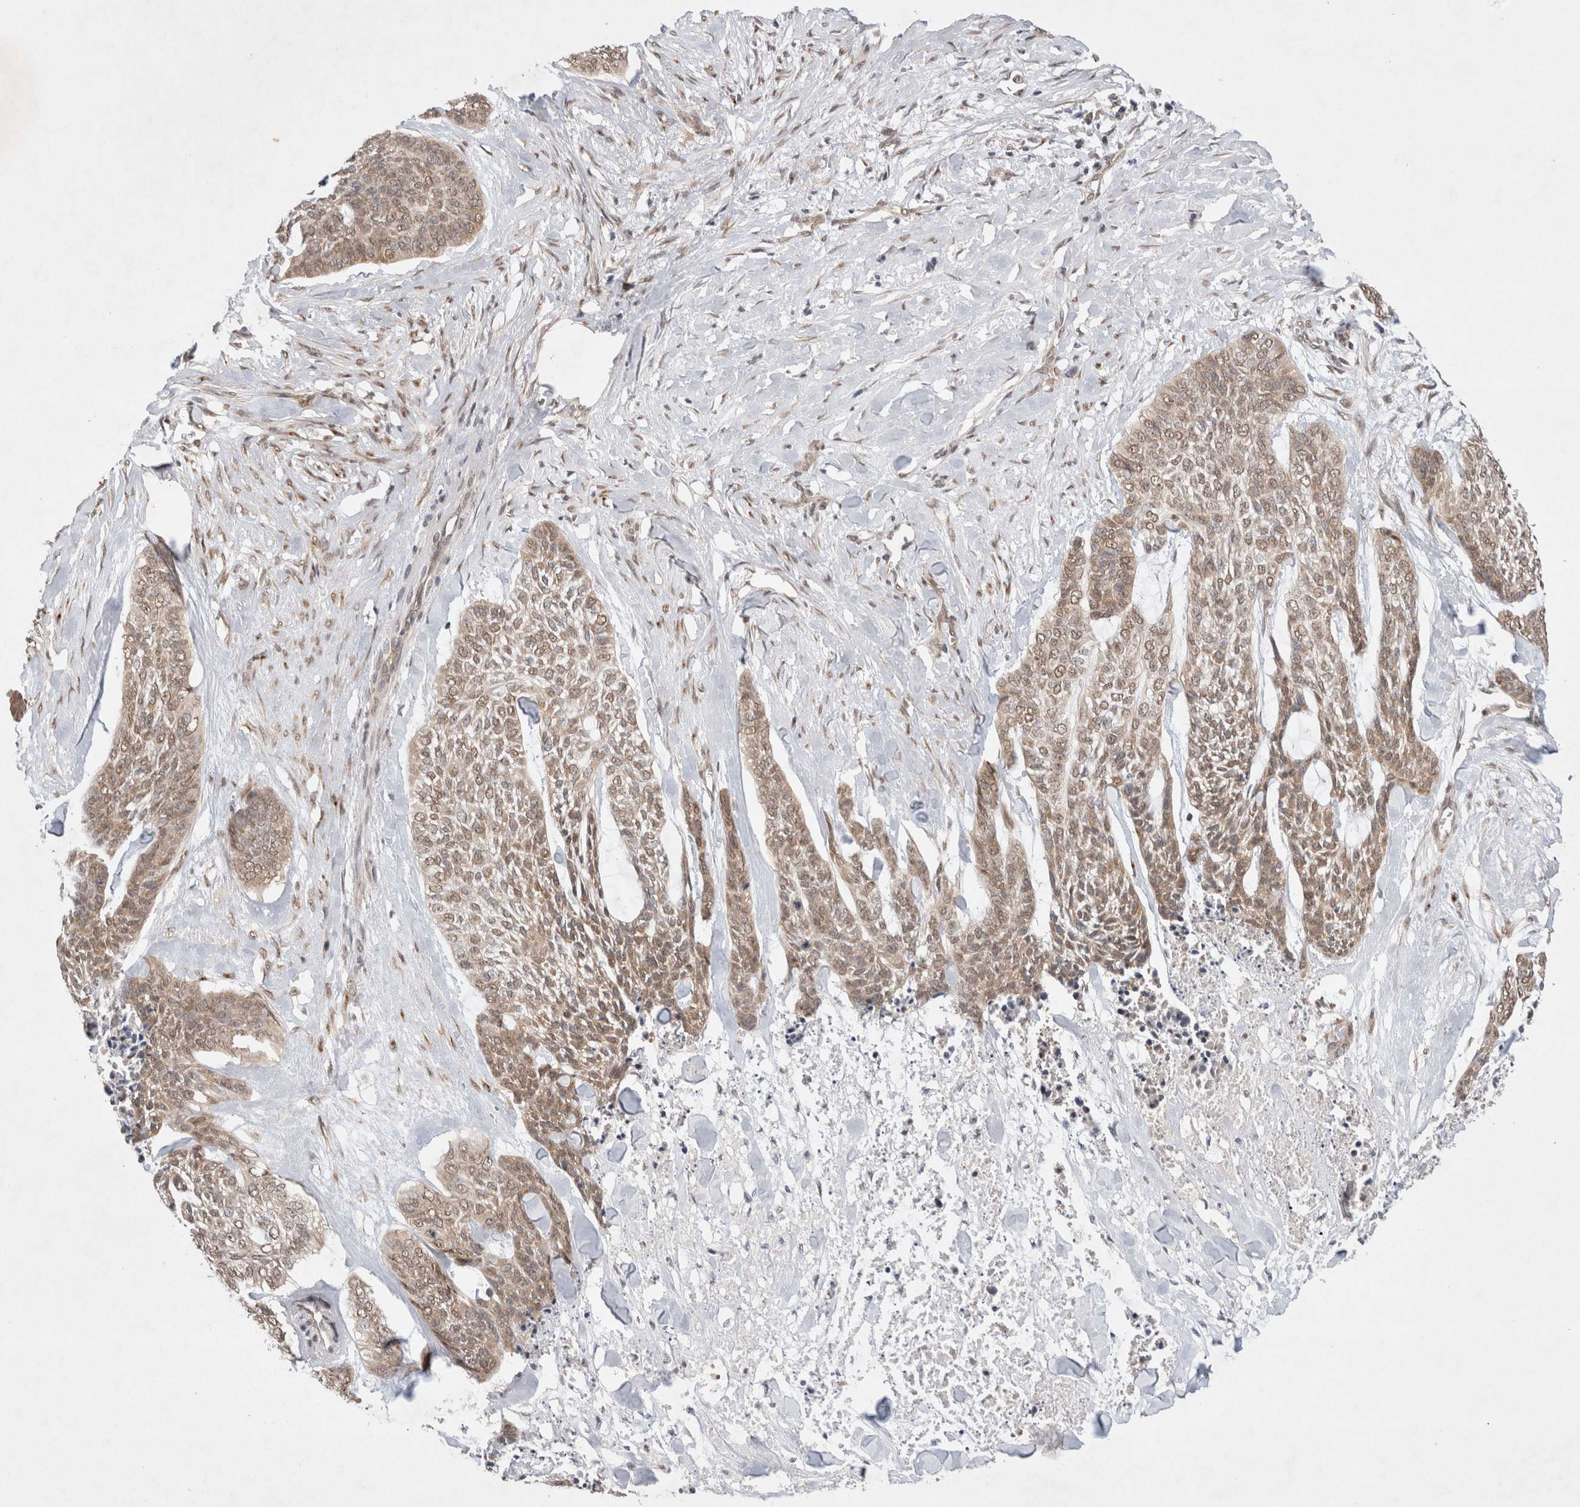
{"staining": {"intensity": "moderate", "quantity": ">75%", "location": "cytoplasmic/membranous,nuclear"}, "tissue": "skin cancer", "cell_type": "Tumor cells", "image_type": "cancer", "snomed": [{"axis": "morphology", "description": "Basal cell carcinoma"}, {"axis": "topography", "description": "Skin"}], "caption": "Brown immunohistochemical staining in human skin cancer (basal cell carcinoma) exhibits moderate cytoplasmic/membranous and nuclear staining in approximately >75% of tumor cells.", "gene": "WIPF2", "patient": {"sex": "female", "age": 64}}